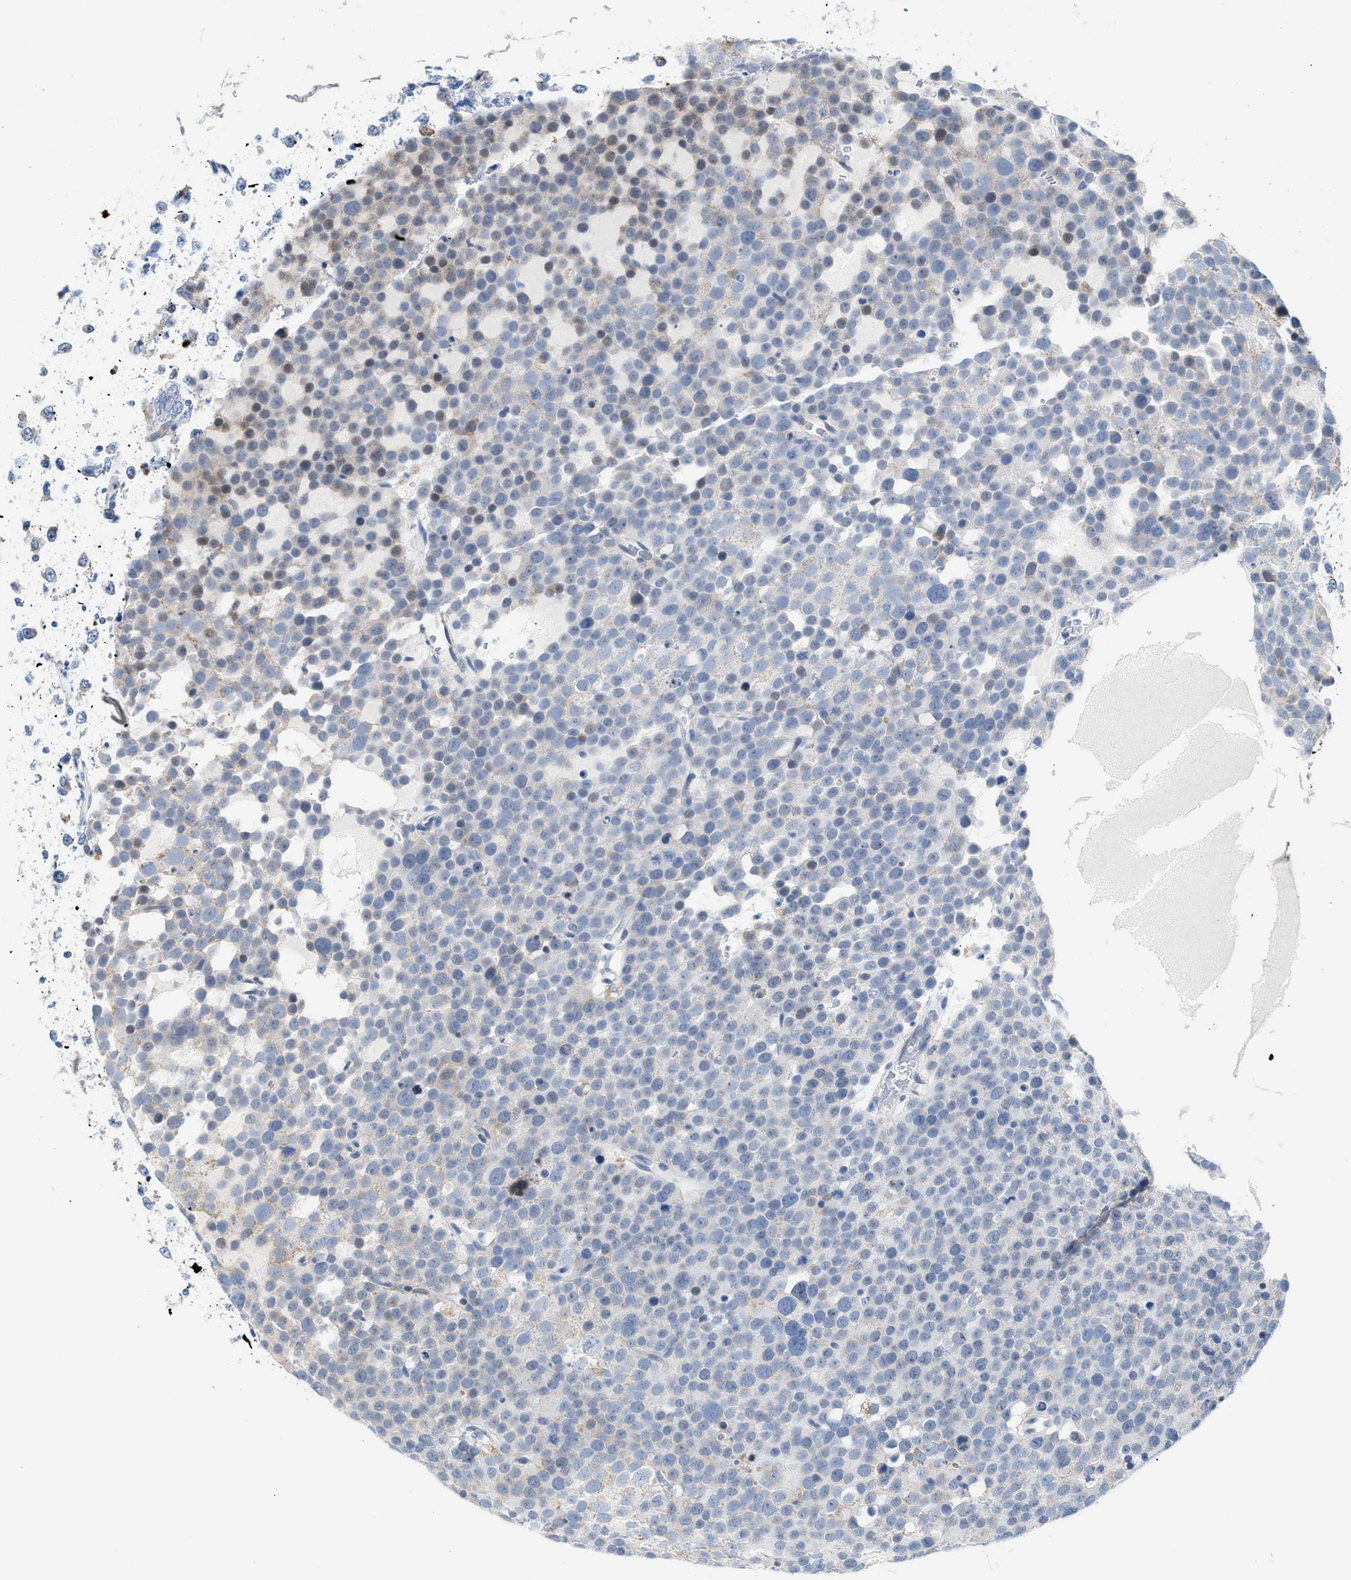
{"staining": {"intensity": "negative", "quantity": "none", "location": "none"}, "tissue": "testis cancer", "cell_type": "Tumor cells", "image_type": "cancer", "snomed": [{"axis": "morphology", "description": "Seminoma, NOS"}, {"axis": "topography", "description": "Testis"}], "caption": "Immunohistochemistry photomicrograph of neoplastic tissue: seminoma (testis) stained with DAB (3,3'-diaminobenzidine) reveals no significant protein positivity in tumor cells.", "gene": "JAG1", "patient": {"sex": "male", "age": 71}}